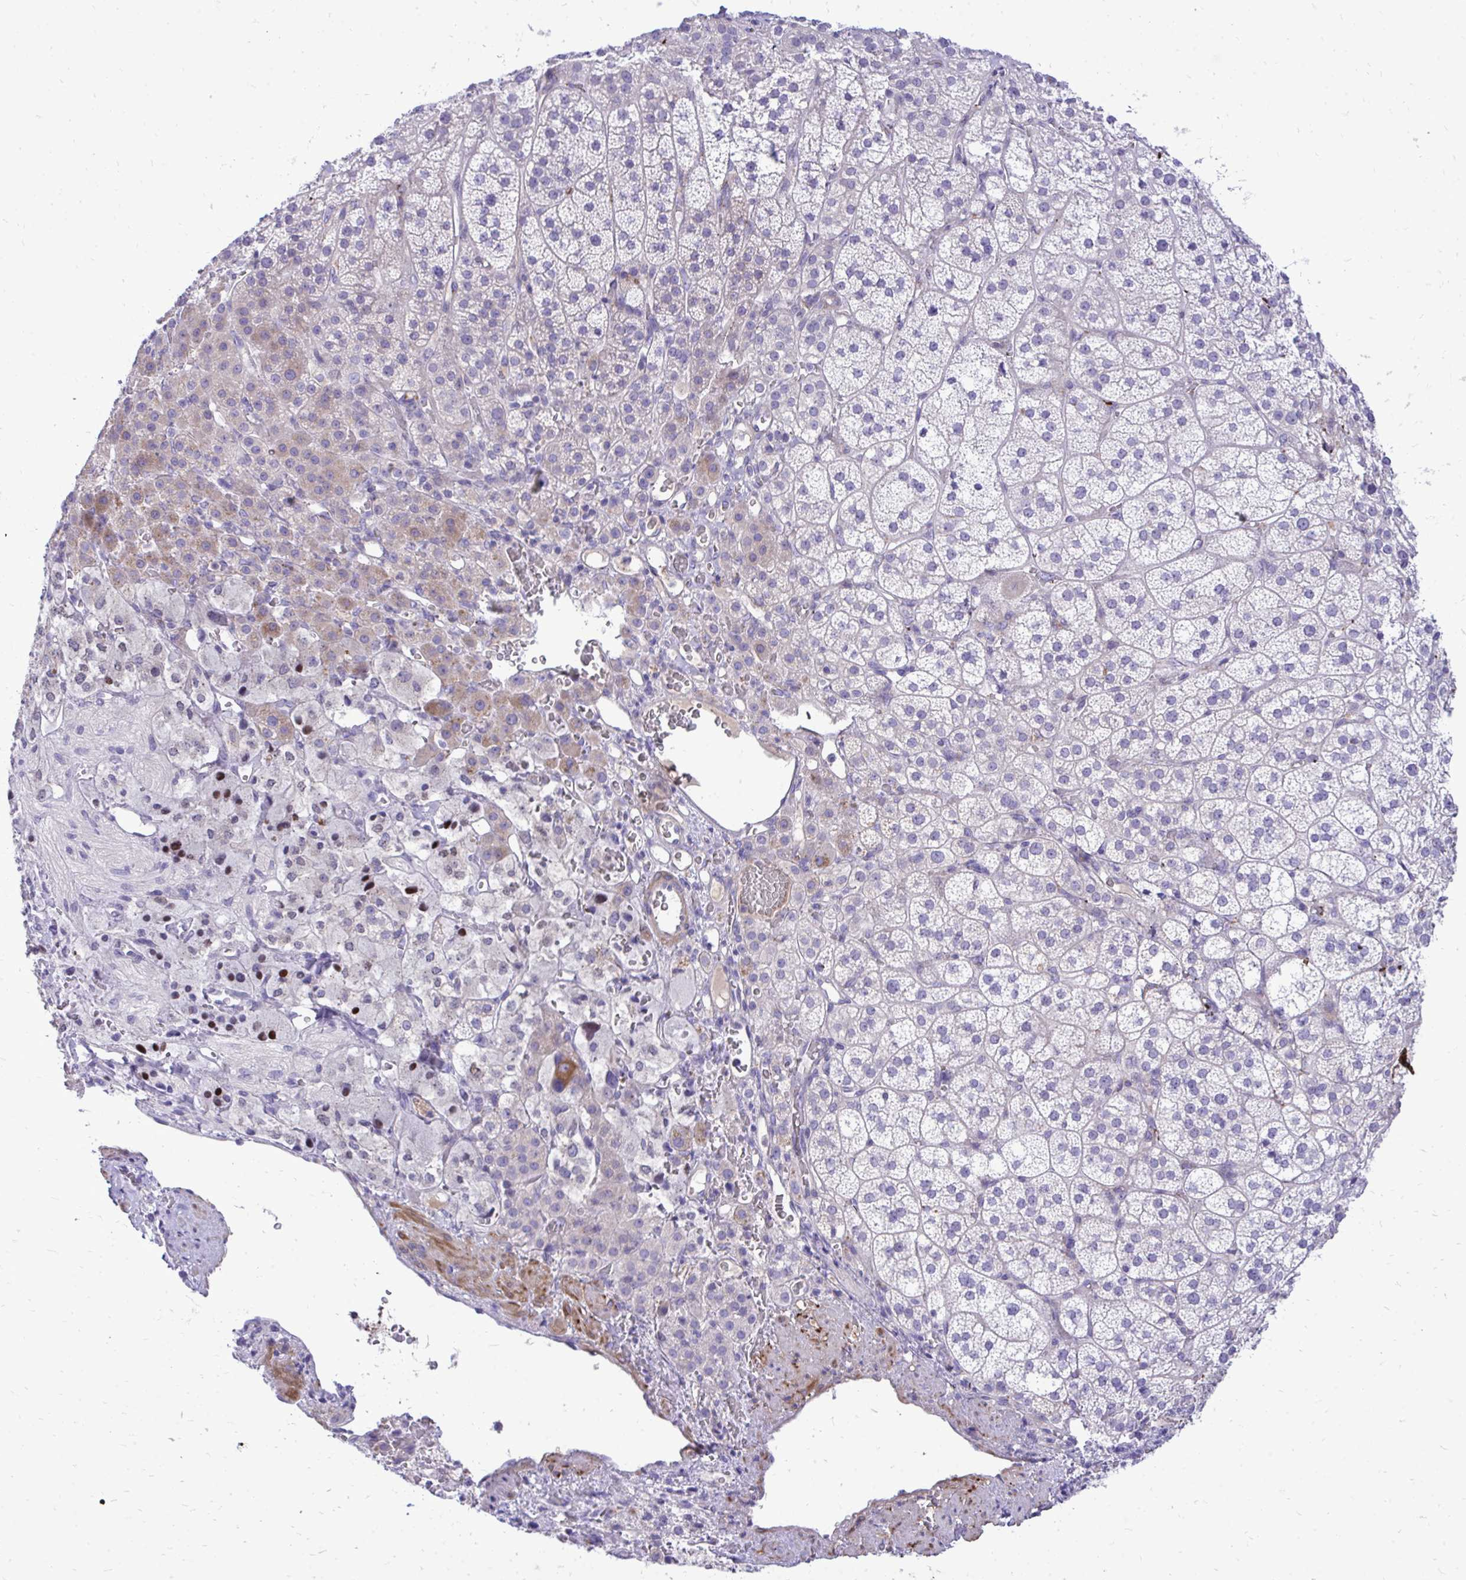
{"staining": {"intensity": "moderate", "quantity": "25%-75%", "location": "cytoplasmic/membranous"}, "tissue": "adrenal gland", "cell_type": "Glandular cells", "image_type": "normal", "snomed": [{"axis": "morphology", "description": "Normal tissue, NOS"}, {"axis": "topography", "description": "Adrenal gland"}], "caption": "Immunohistochemistry (IHC) histopathology image of unremarkable adrenal gland: human adrenal gland stained using immunohistochemistry shows medium levels of moderate protein expression localized specifically in the cytoplasmic/membranous of glandular cells, appearing as a cytoplasmic/membranous brown color.", "gene": "TP53I11", "patient": {"sex": "female", "age": 60}}